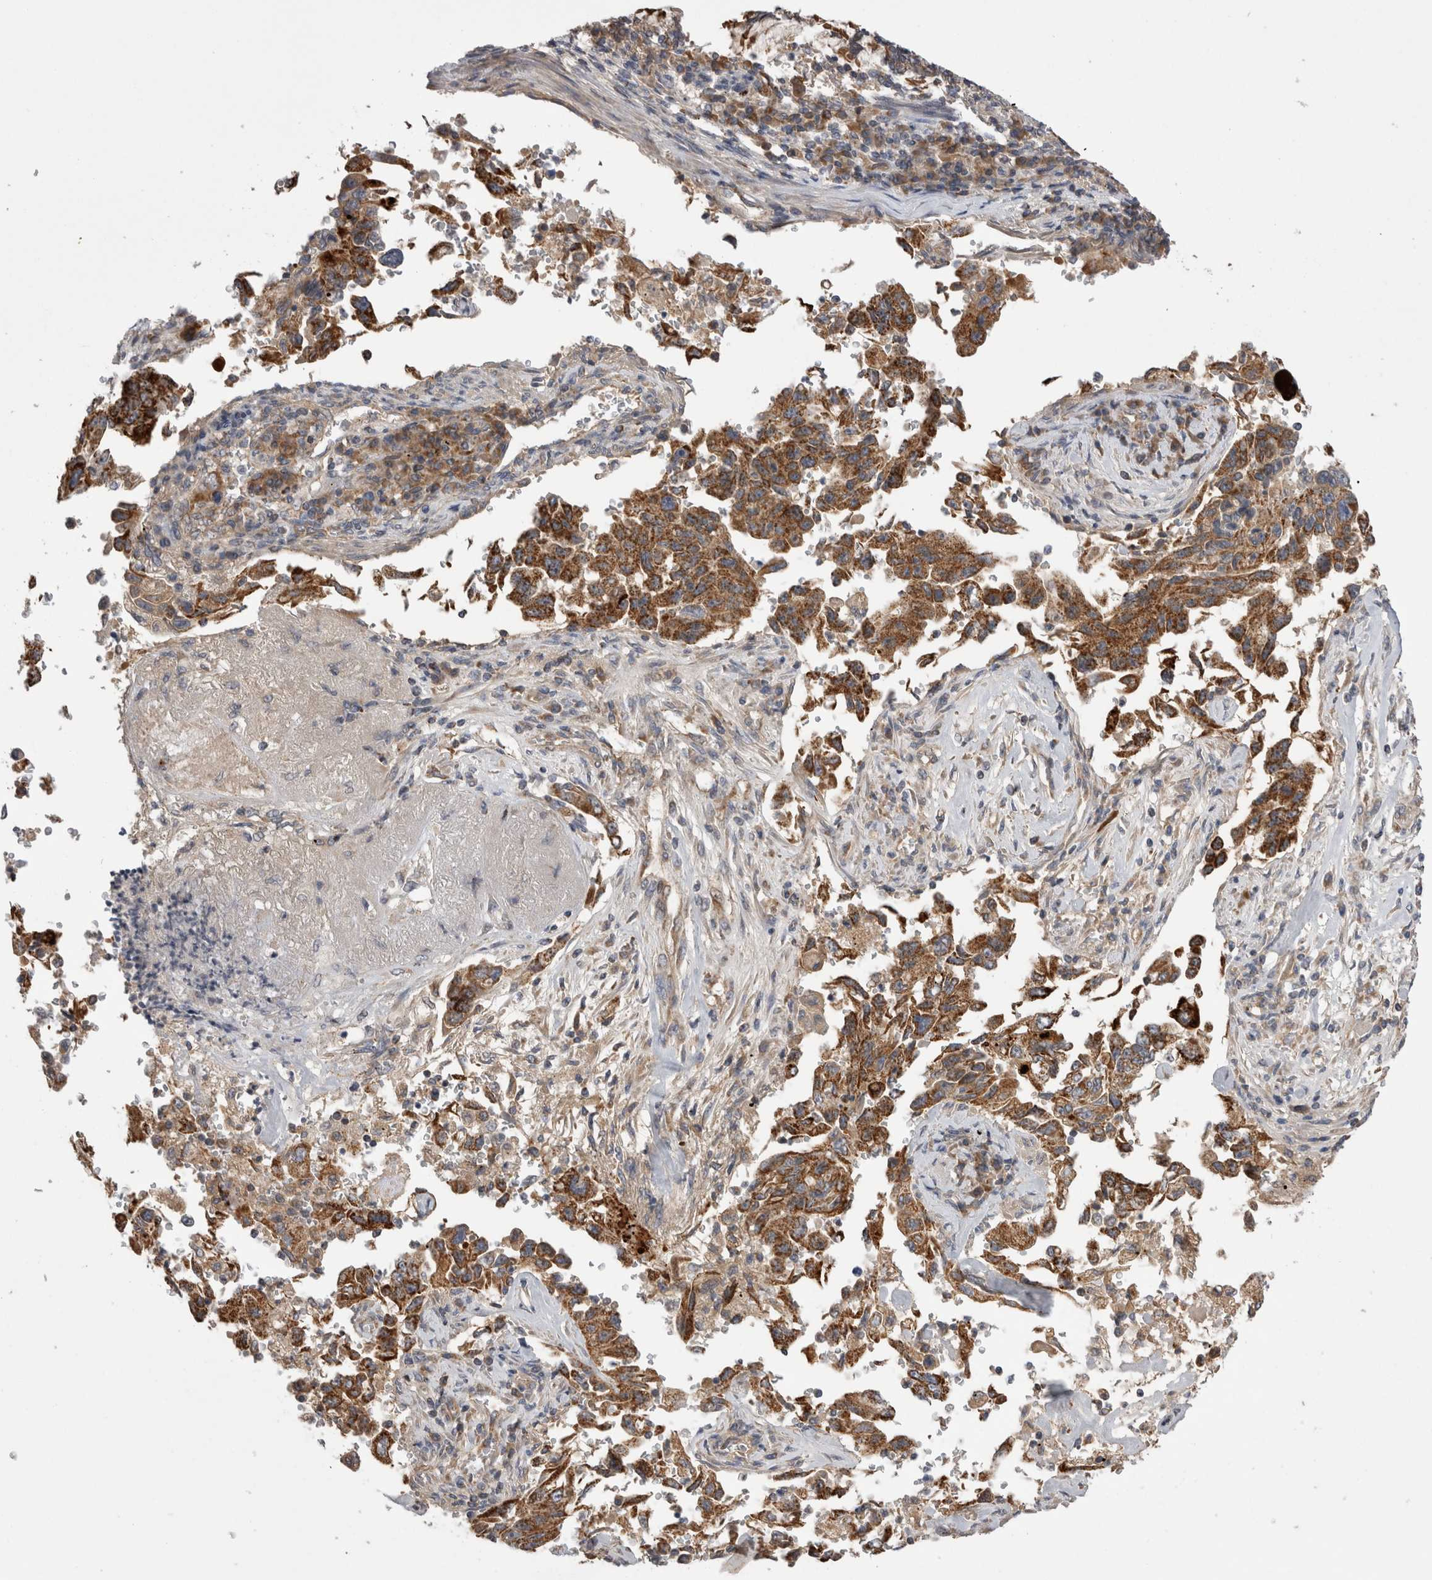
{"staining": {"intensity": "moderate", "quantity": ">75%", "location": "cytoplasmic/membranous"}, "tissue": "lung cancer", "cell_type": "Tumor cells", "image_type": "cancer", "snomed": [{"axis": "morphology", "description": "Adenocarcinoma, NOS"}, {"axis": "topography", "description": "Lung"}], "caption": "Lung adenocarcinoma stained with a protein marker displays moderate staining in tumor cells.", "gene": "DARS2", "patient": {"sex": "female", "age": 51}}